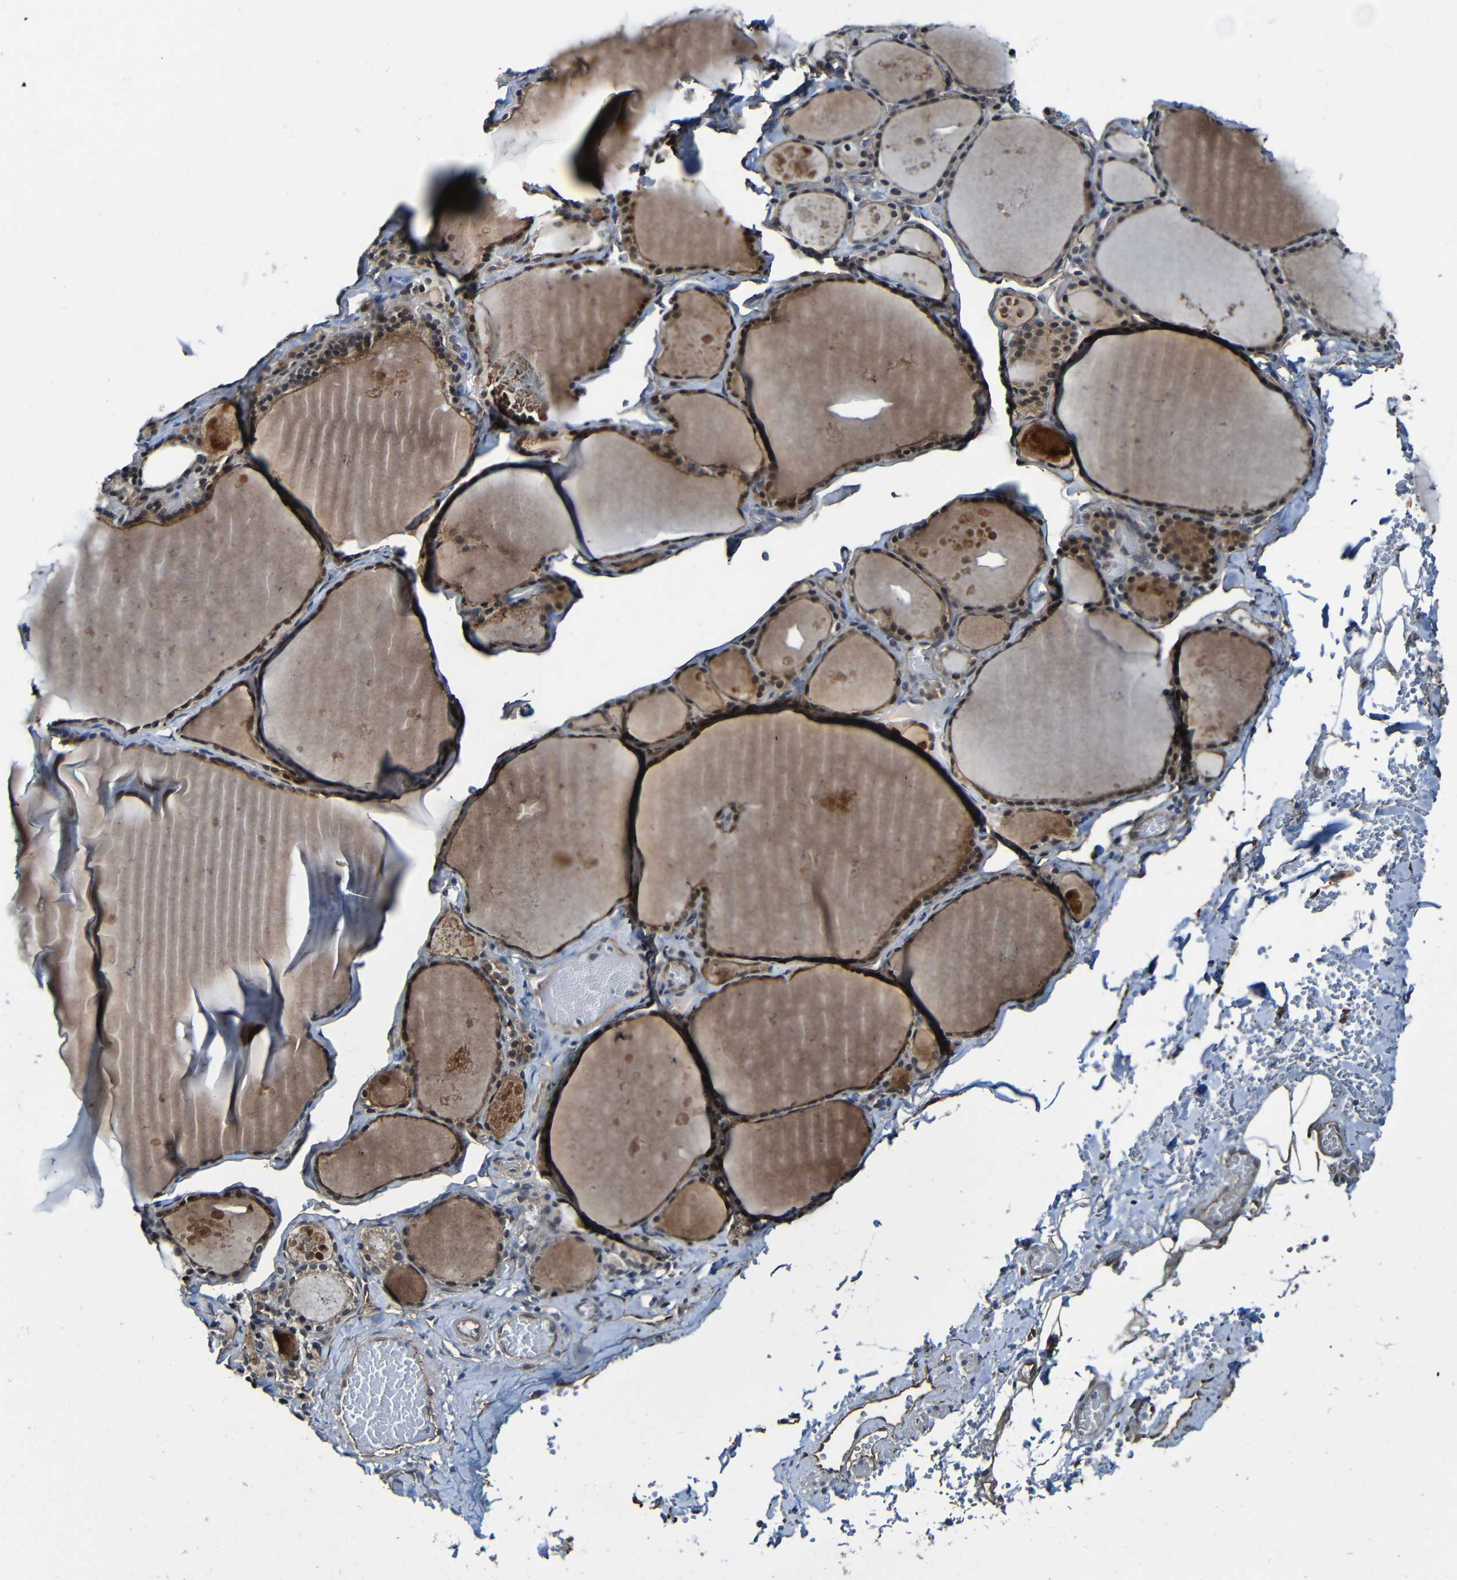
{"staining": {"intensity": "moderate", "quantity": ">75%", "location": "cytoplasmic/membranous,nuclear"}, "tissue": "thyroid gland", "cell_type": "Glandular cells", "image_type": "normal", "snomed": [{"axis": "morphology", "description": "Normal tissue, NOS"}, {"axis": "topography", "description": "Thyroid gland"}], "caption": "IHC micrograph of normal thyroid gland: human thyroid gland stained using immunohistochemistry displays medium levels of moderate protein expression localized specifically in the cytoplasmic/membranous,nuclear of glandular cells, appearing as a cytoplasmic/membranous,nuclear brown color.", "gene": "LGR5", "patient": {"sex": "male", "age": 56}}